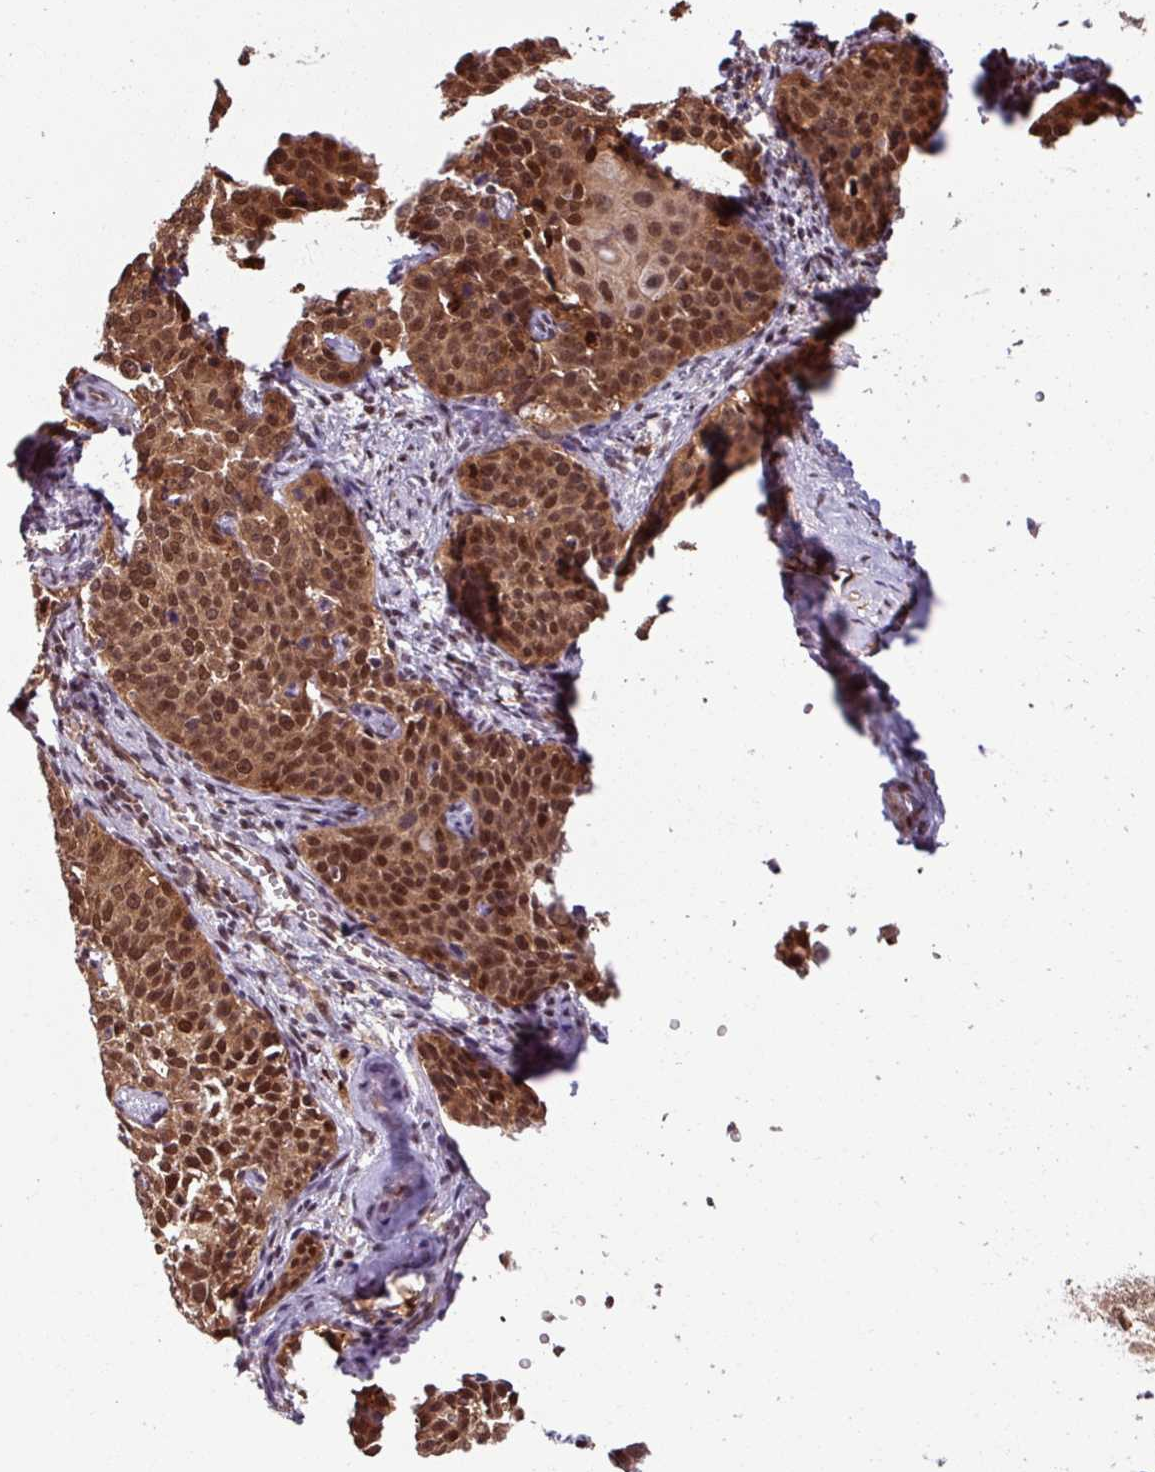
{"staining": {"intensity": "moderate", "quantity": ">75%", "location": "cytoplasmic/membranous,nuclear"}, "tissue": "cervical cancer", "cell_type": "Tumor cells", "image_type": "cancer", "snomed": [{"axis": "morphology", "description": "Squamous cell carcinoma, NOS"}, {"axis": "topography", "description": "Cervix"}], "caption": "Brown immunohistochemical staining in human cervical squamous cell carcinoma reveals moderate cytoplasmic/membranous and nuclear positivity in approximately >75% of tumor cells.", "gene": "KCTD11", "patient": {"sex": "female", "age": 44}}